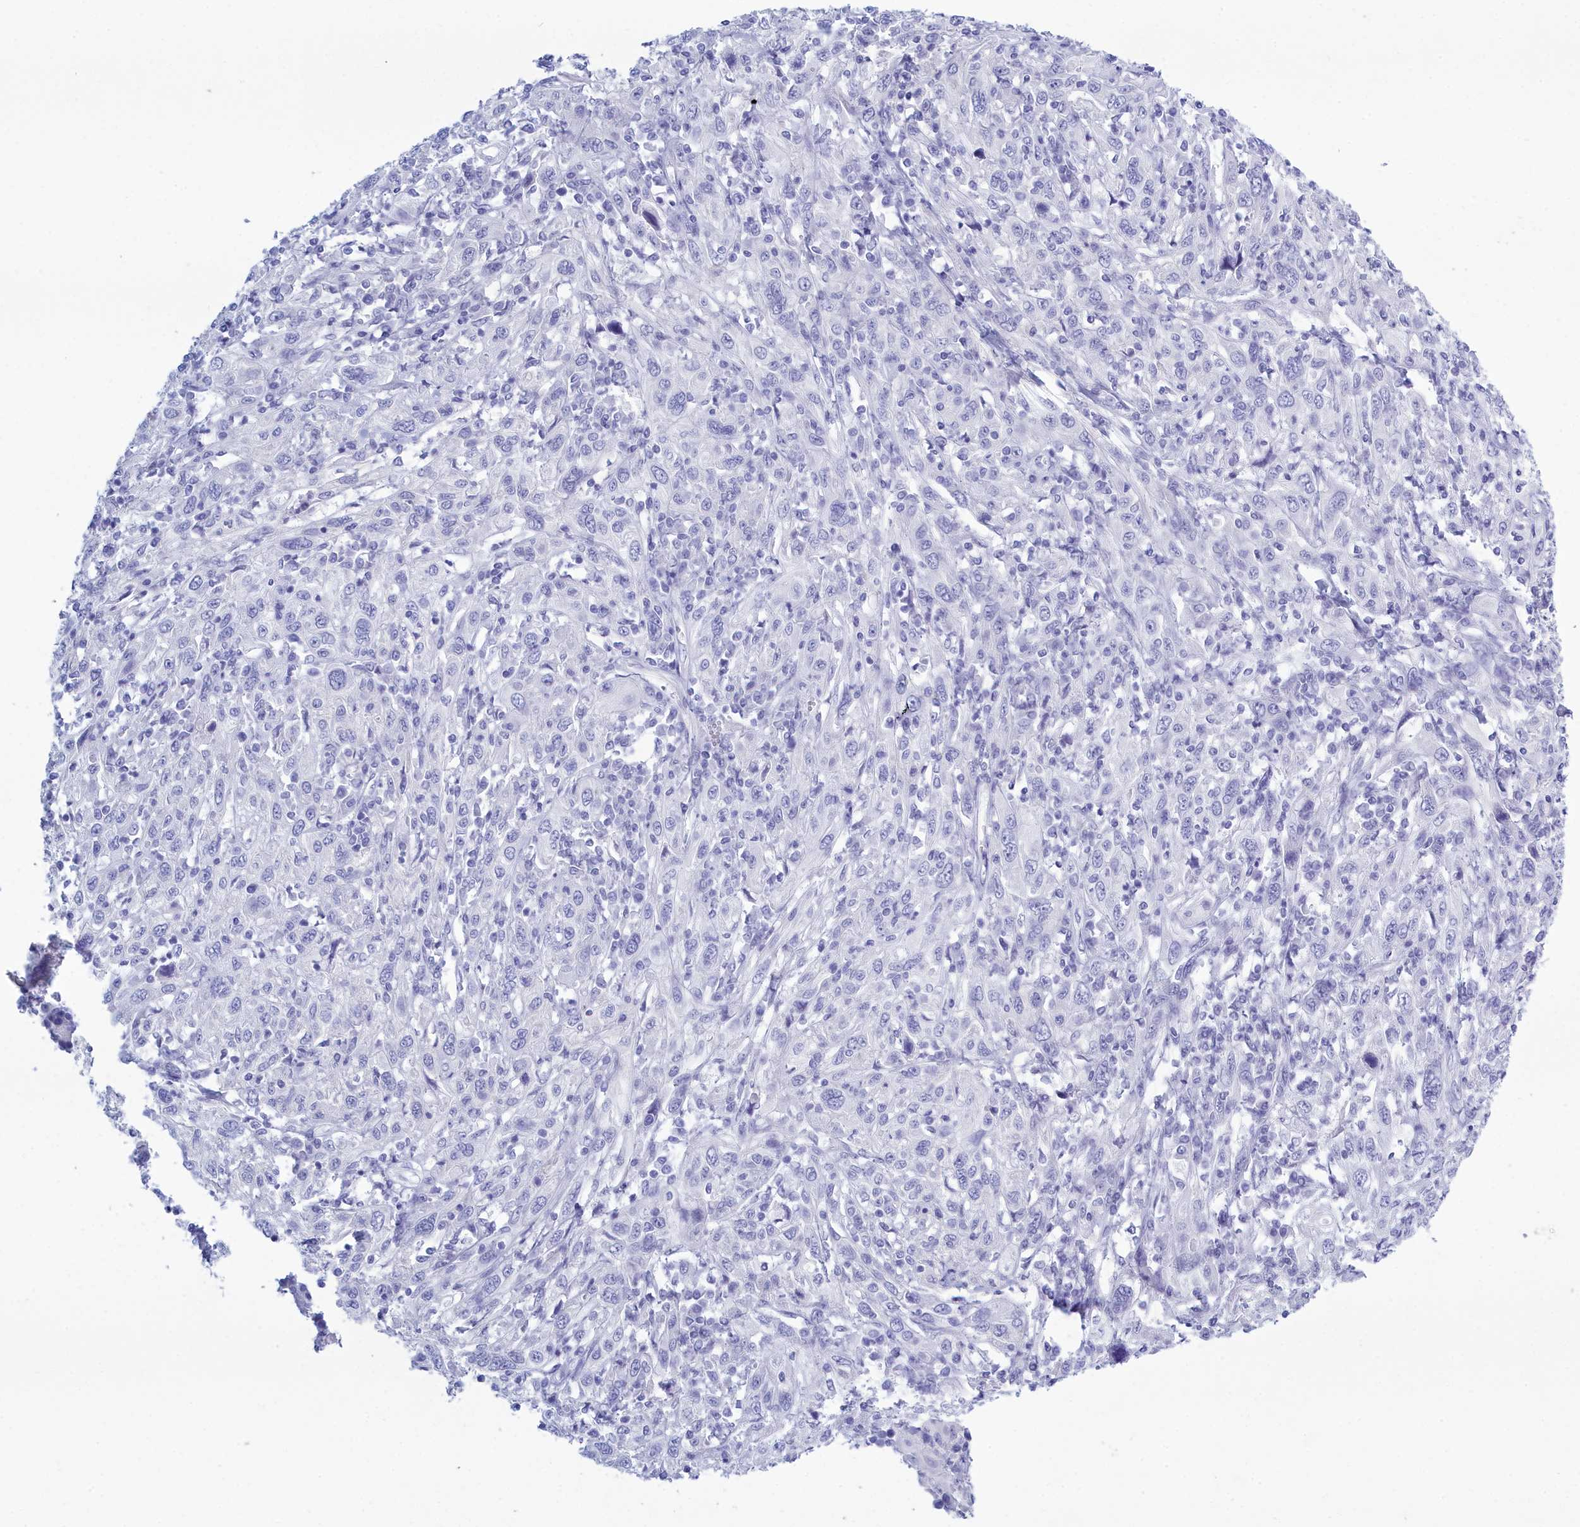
{"staining": {"intensity": "negative", "quantity": "none", "location": "none"}, "tissue": "cervical cancer", "cell_type": "Tumor cells", "image_type": "cancer", "snomed": [{"axis": "morphology", "description": "Squamous cell carcinoma, NOS"}, {"axis": "topography", "description": "Cervix"}], "caption": "Immunohistochemical staining of cervical squamous cell carcinoma displays no significant staining in tumor cells.", "gene": "TMEM97", "patient": {"sex": "female", "age": 46}}